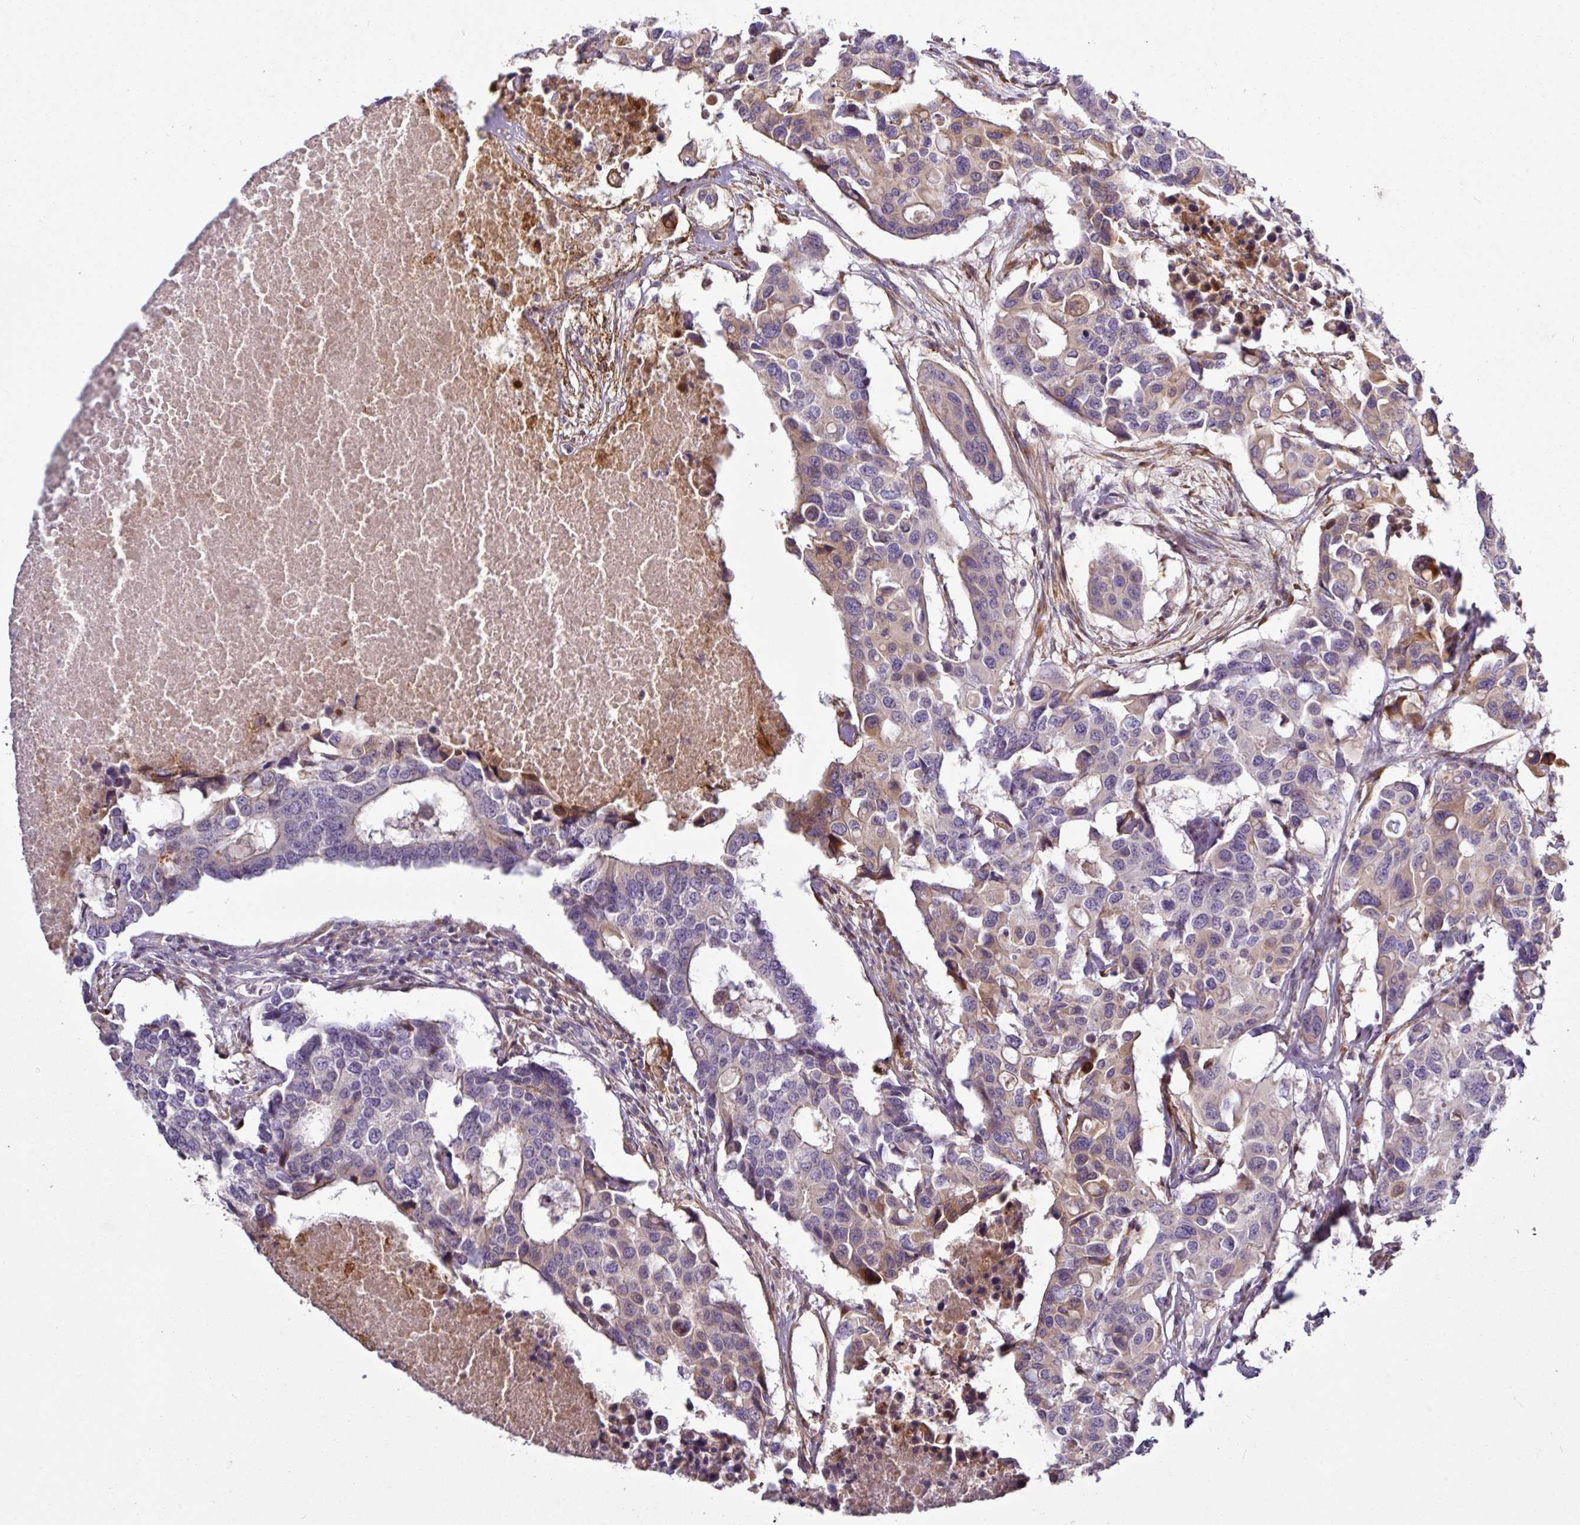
{"staining": {"intensity": "weak", "quantity": "<25%", "location": "cytoplasmic/membranous"}, "tissue": "colorectal cancer", "cell_type": "Tumor cells", "image_type": "cancer", "snomed": [{"axis": "morphology", "description": "Adenocarcinoma, NOS"}, {"axis": "topography", "description": "Colon"}], "caption": "Immunohistochemistry image of human colorectal adenocarcinoma stained for a protein (brown), which displays no staining in tumor cells.", "gene": "GAN", "patient": {"sex": "male", "age": 77}}